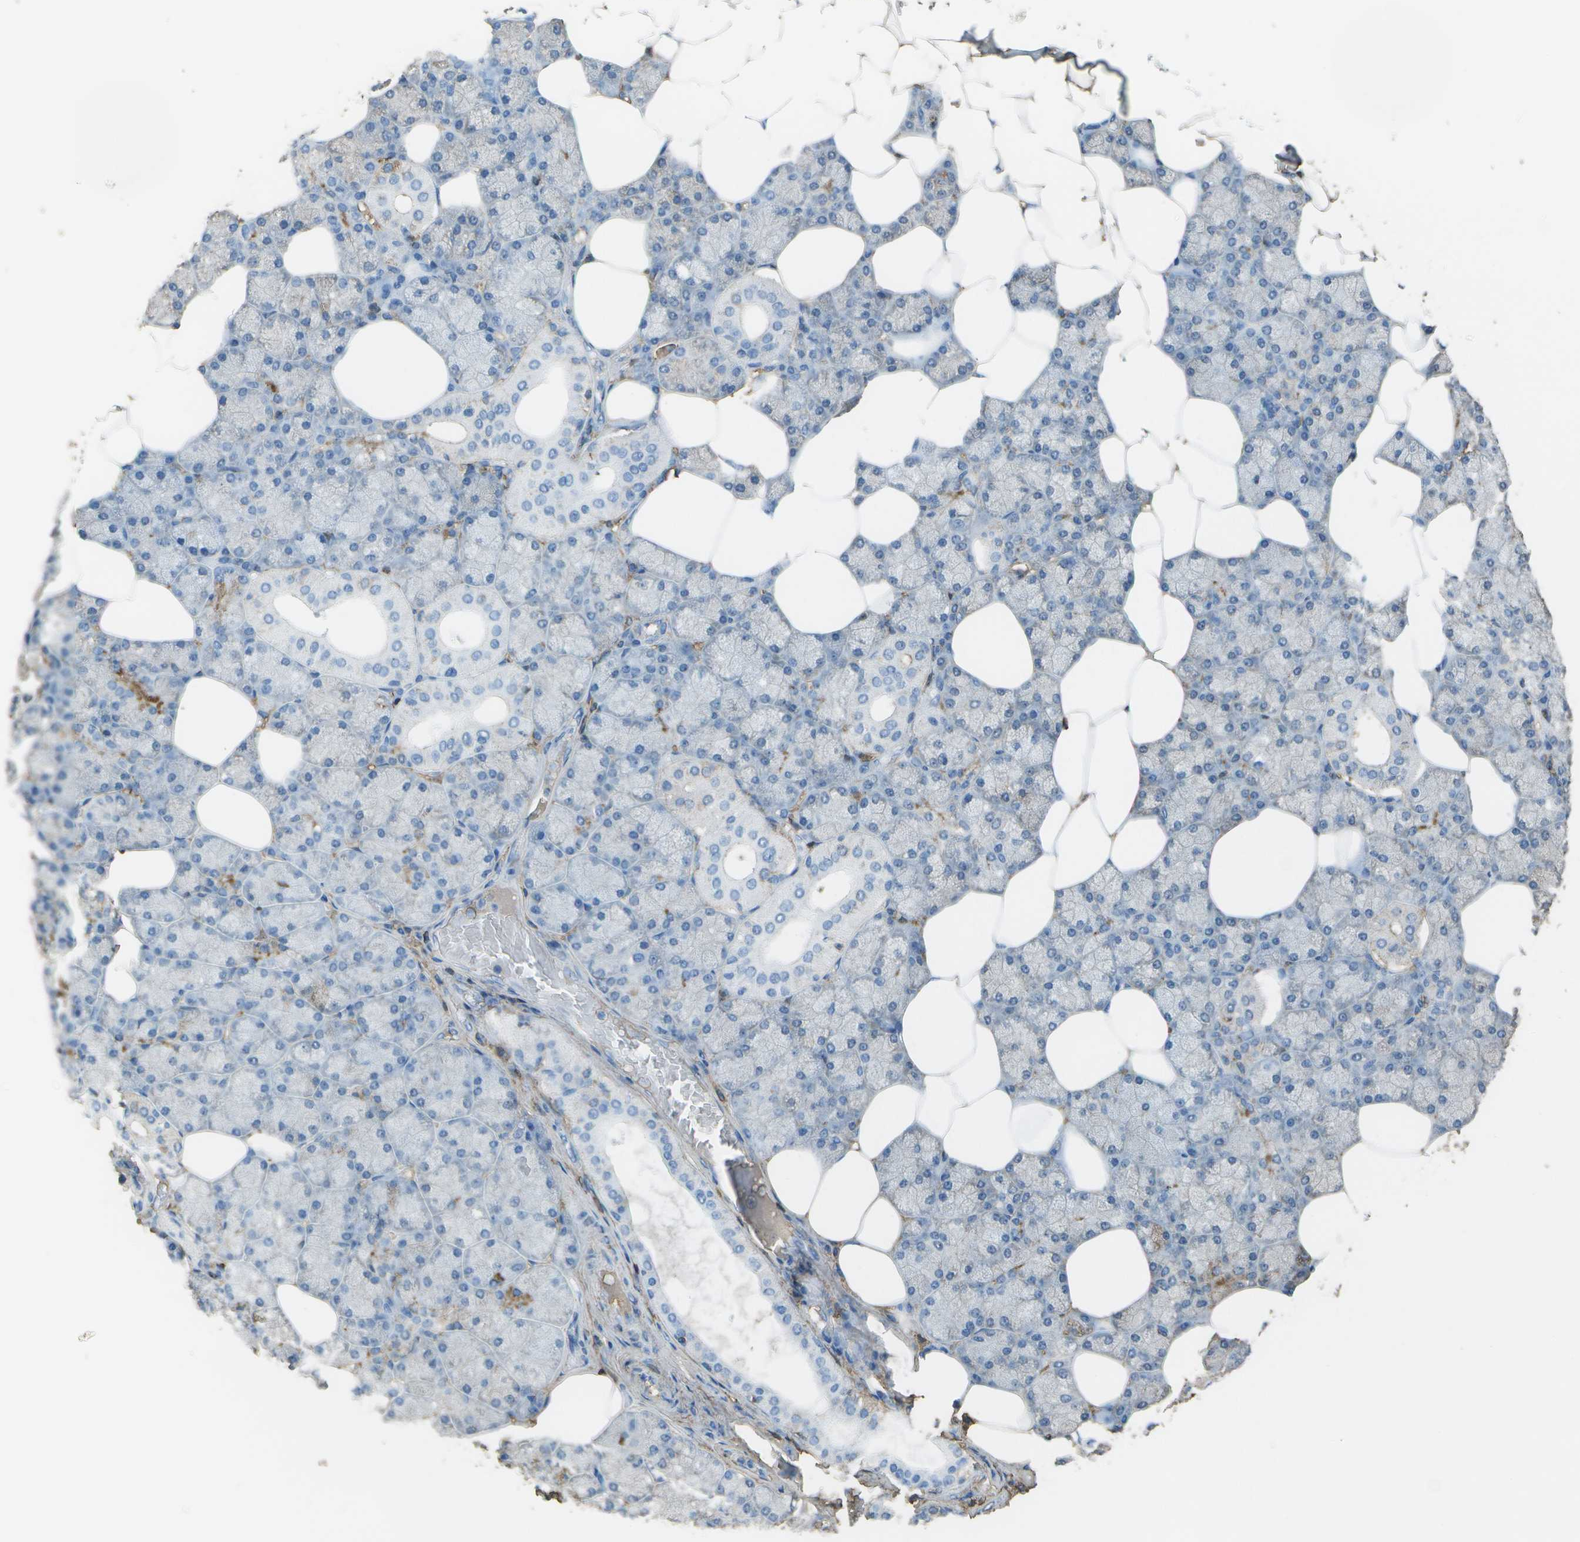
{"staining": {"intensity": "weak", "quantity": "<25%", "location": "cytoplasmic/membranous"}, "tissue": "salivary gland", "cell_type": "Glandular cells", "image_type": "normal", "snomed": [{"axis": "morphology", "description": "Normal tissue, NOS"}, {"axis": "topography", "description": "Salivary gland"}], "caption": "Immunohistochemistry (IHC) image of benign salivary gland stained for a protein (brown), which exhibits no positivity in glandular cells.", "gene": "CYP4F11", "patient": {"sex": "male", "age": 62}}